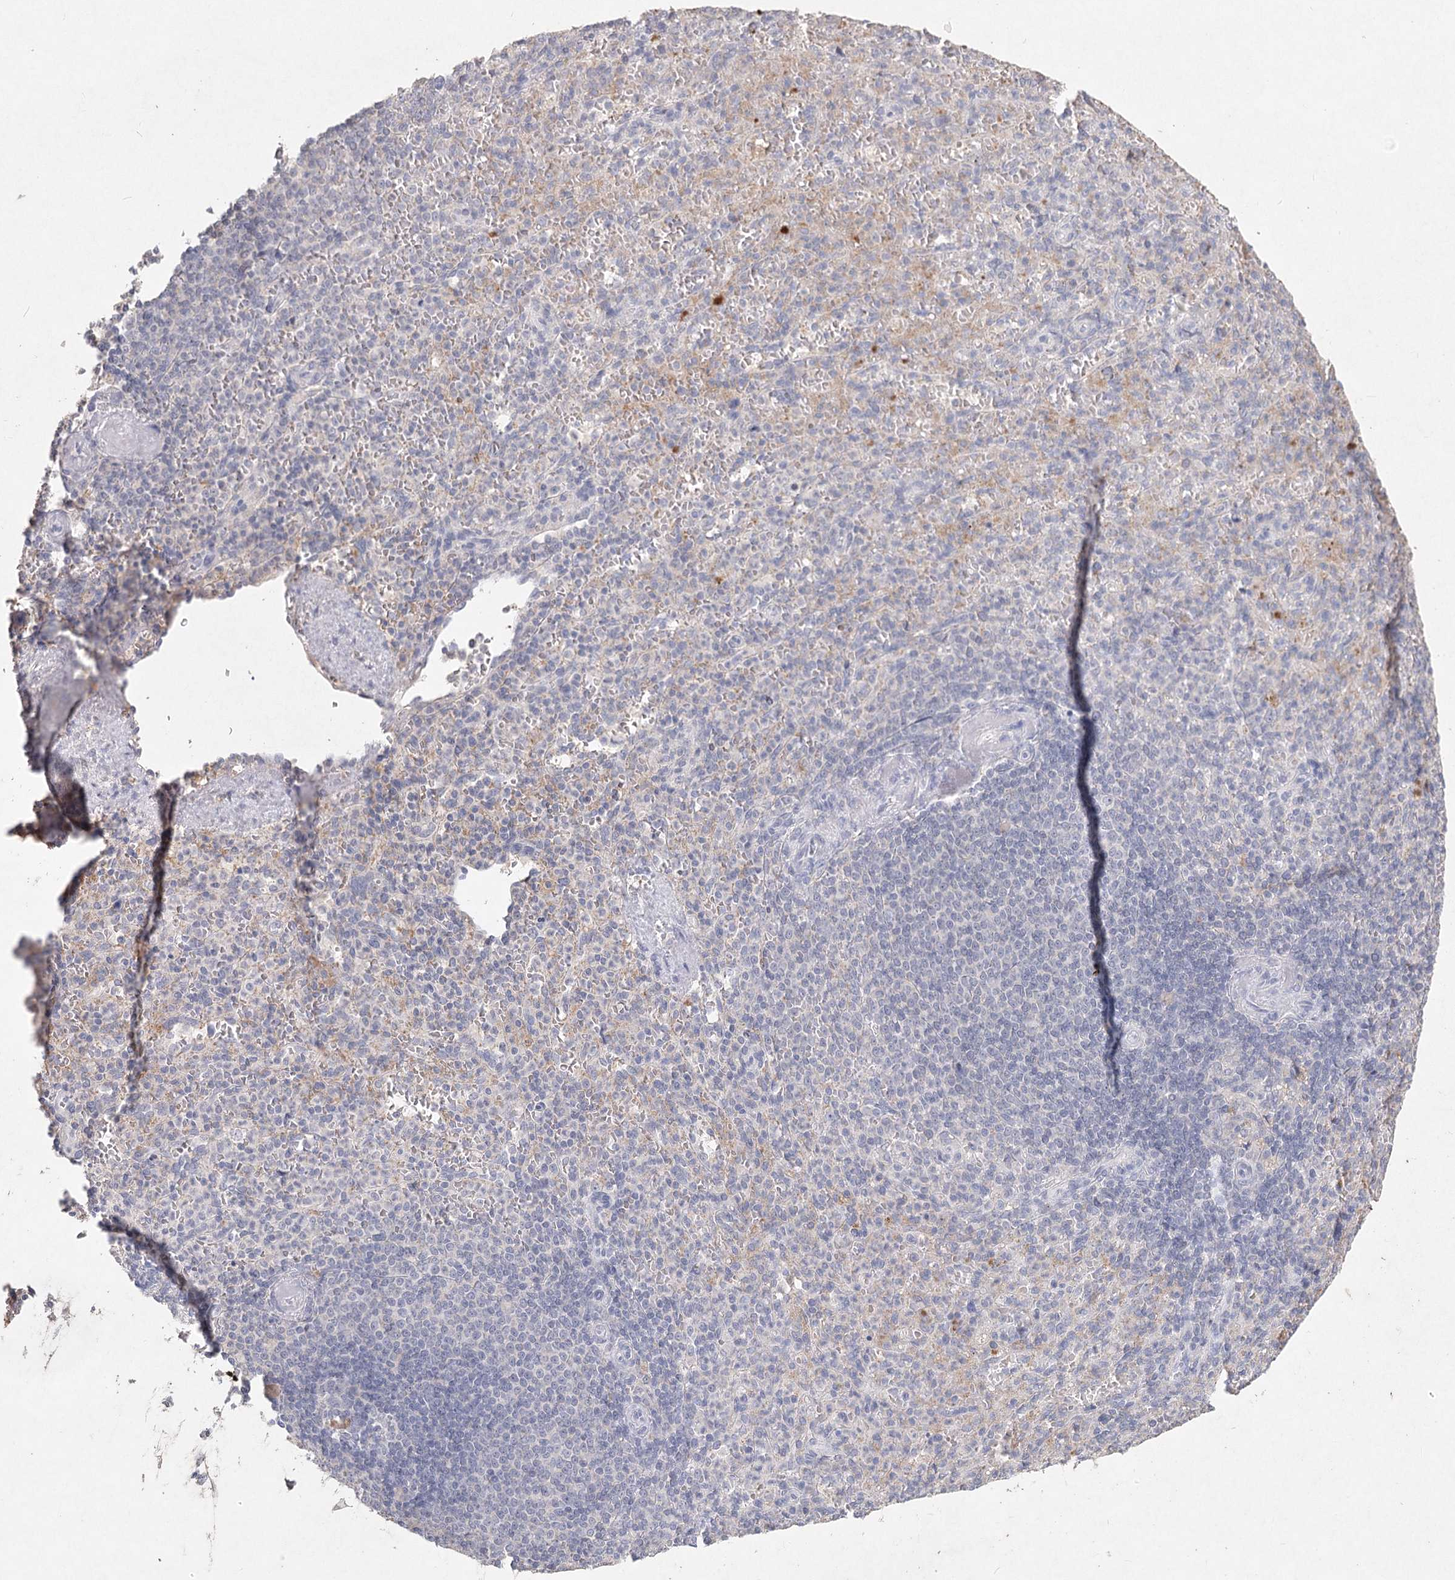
{"staining": {"intensity": "negative", "quantity": "none", "location": "none"}, "tissue": "spleen", "cell_type": "Cells in red pulp", "image_type": "normal", "snomed": [{"axis": "morphology", "description": "Normal tissue, NOS"}, {"axis": "topography", "description": "Spleen"}], "caption": "This is an IHC histopathology image of benign human spleen. There is no expression in cells in red pulp.", "gene": "ARSI", "patient": {"sex": "female", "age": 74}}